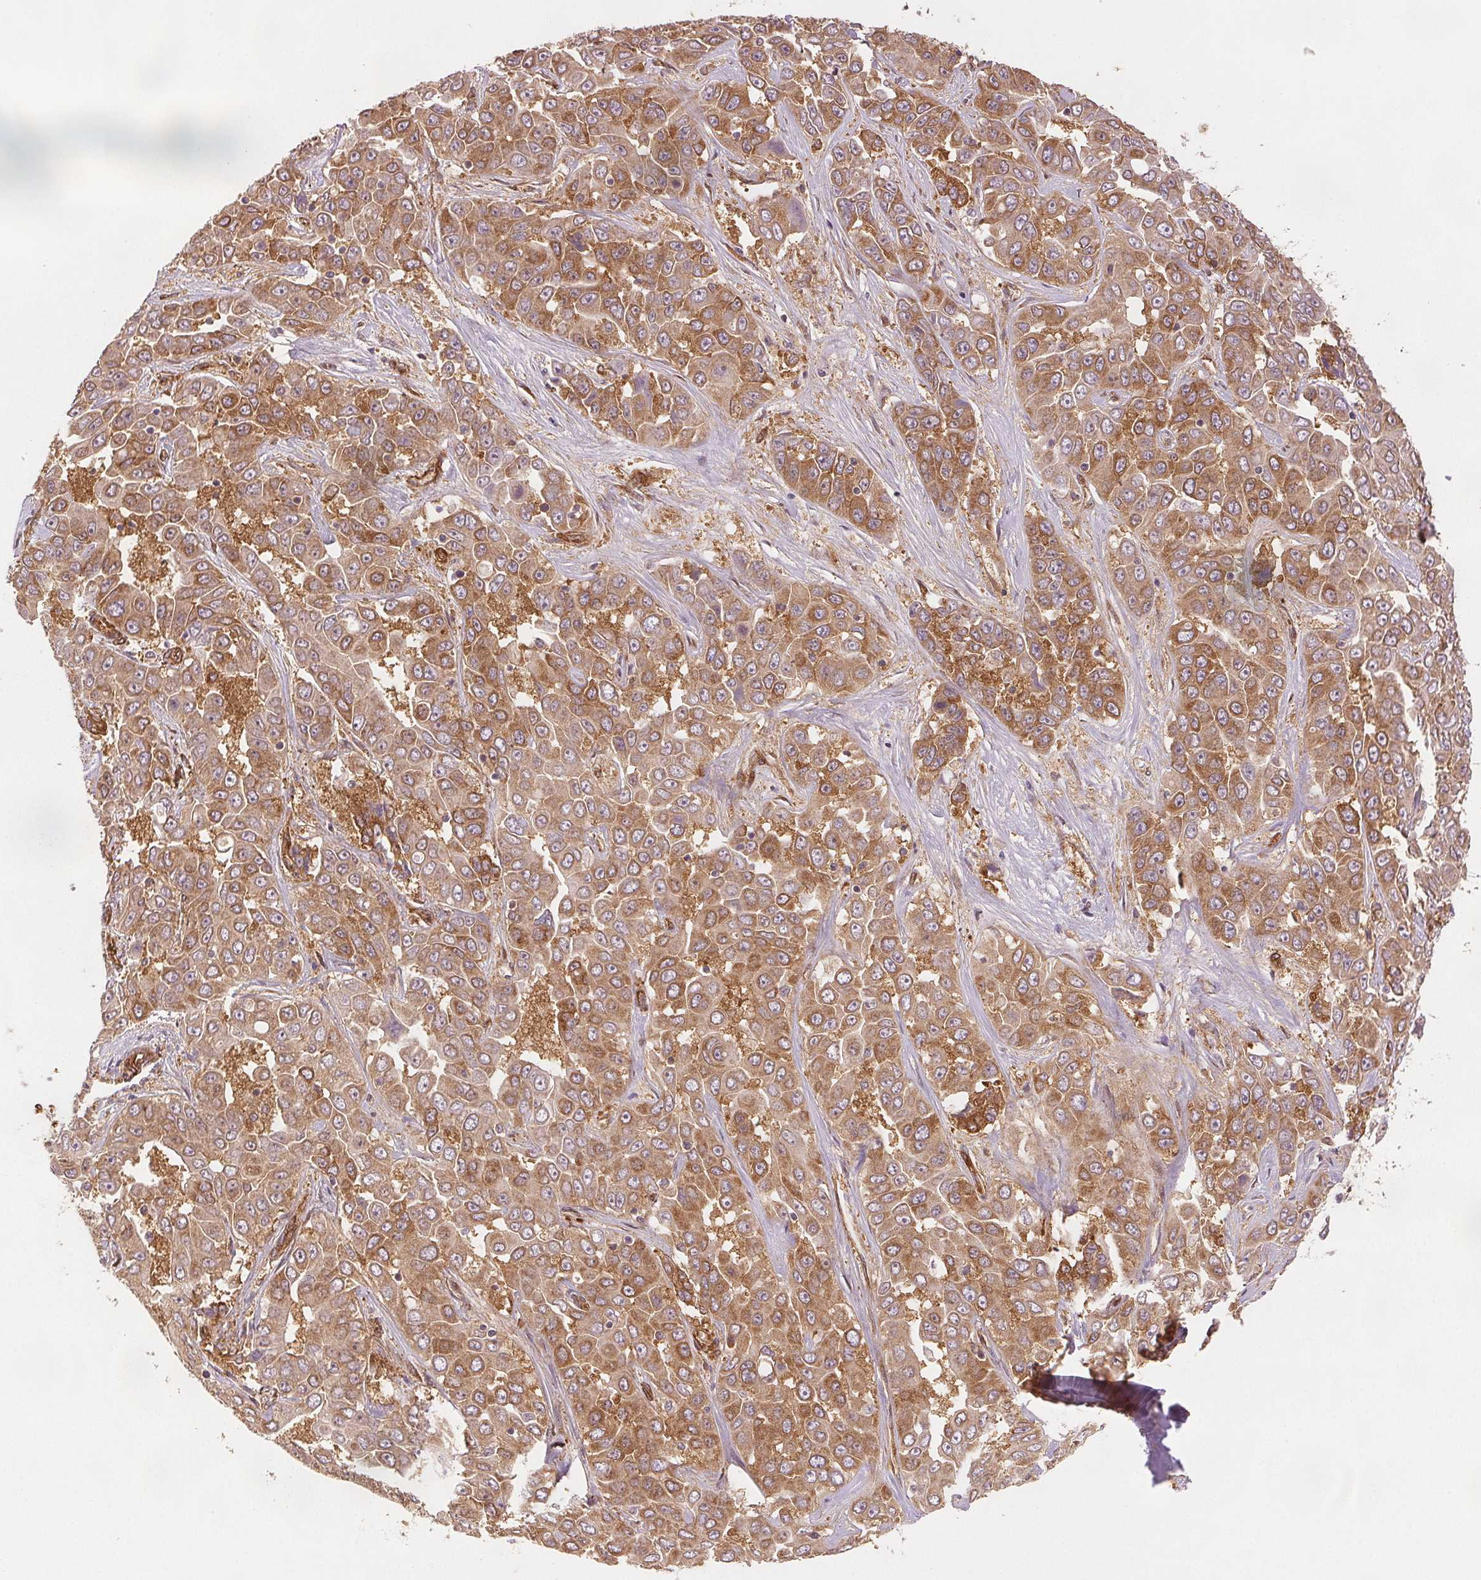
{"staining": {"intensity": "moderate", "quantity": ">75%", "location": "cytoplasmic/membranous"}, "tissue": "liver cancer", "cell_type": "Tumor cells", "image_type": "cancer", "snomed": [{"axis": "morphology", "description": "Cholangiocarcinoma"}, {"axis": "topography", "description": "Liver"}], "caption": "A brown stain labels moderate cytoplasmic/membranous staining of a protein in liver cancer tumor cells.", "gene": "DIAPH2", "patient": {"sex": "female", "age": 52}}